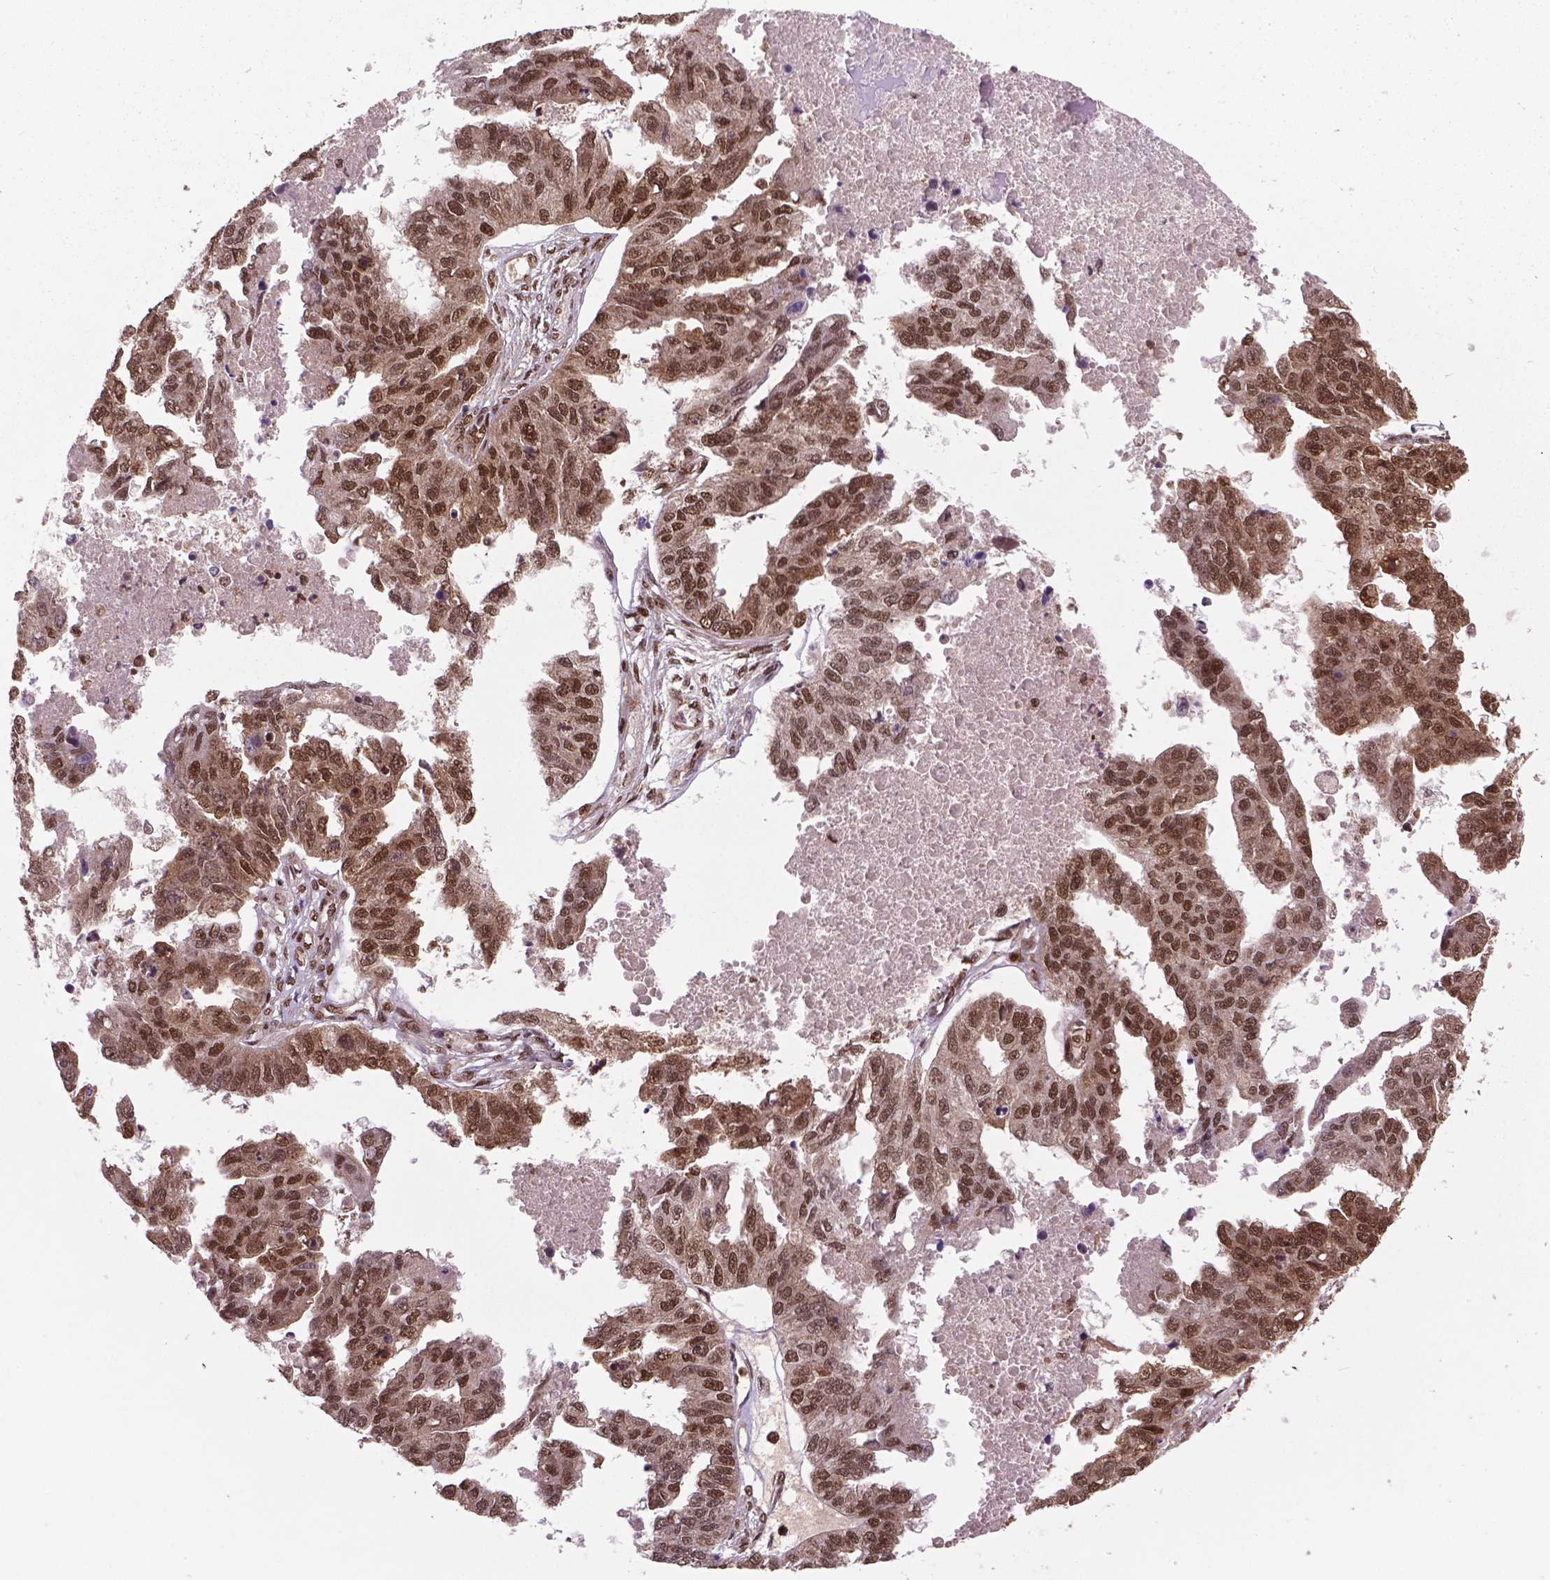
{"staining": {"intensity": "moderate", "quantity": ">75%", "location": "nuclear"}, "tissue": "ovarian cancer", "cell_type": "Tumor cells", "image_type": "cancer", "snomed": [{"axis": "morphology", "description": "Cystadenocarcinoma, serous, NOS"}, {"axis": "topography", "description": "Ovary"}], "caption": "Ovarian cancer (serous cystadenocarcinoma) stained for a protein (brown) displays moderate nuclear positive positivity in approximately >75% of tumor cells.", "gene": "SIRT6", "patient": {"sex": "female", "age": 58}}